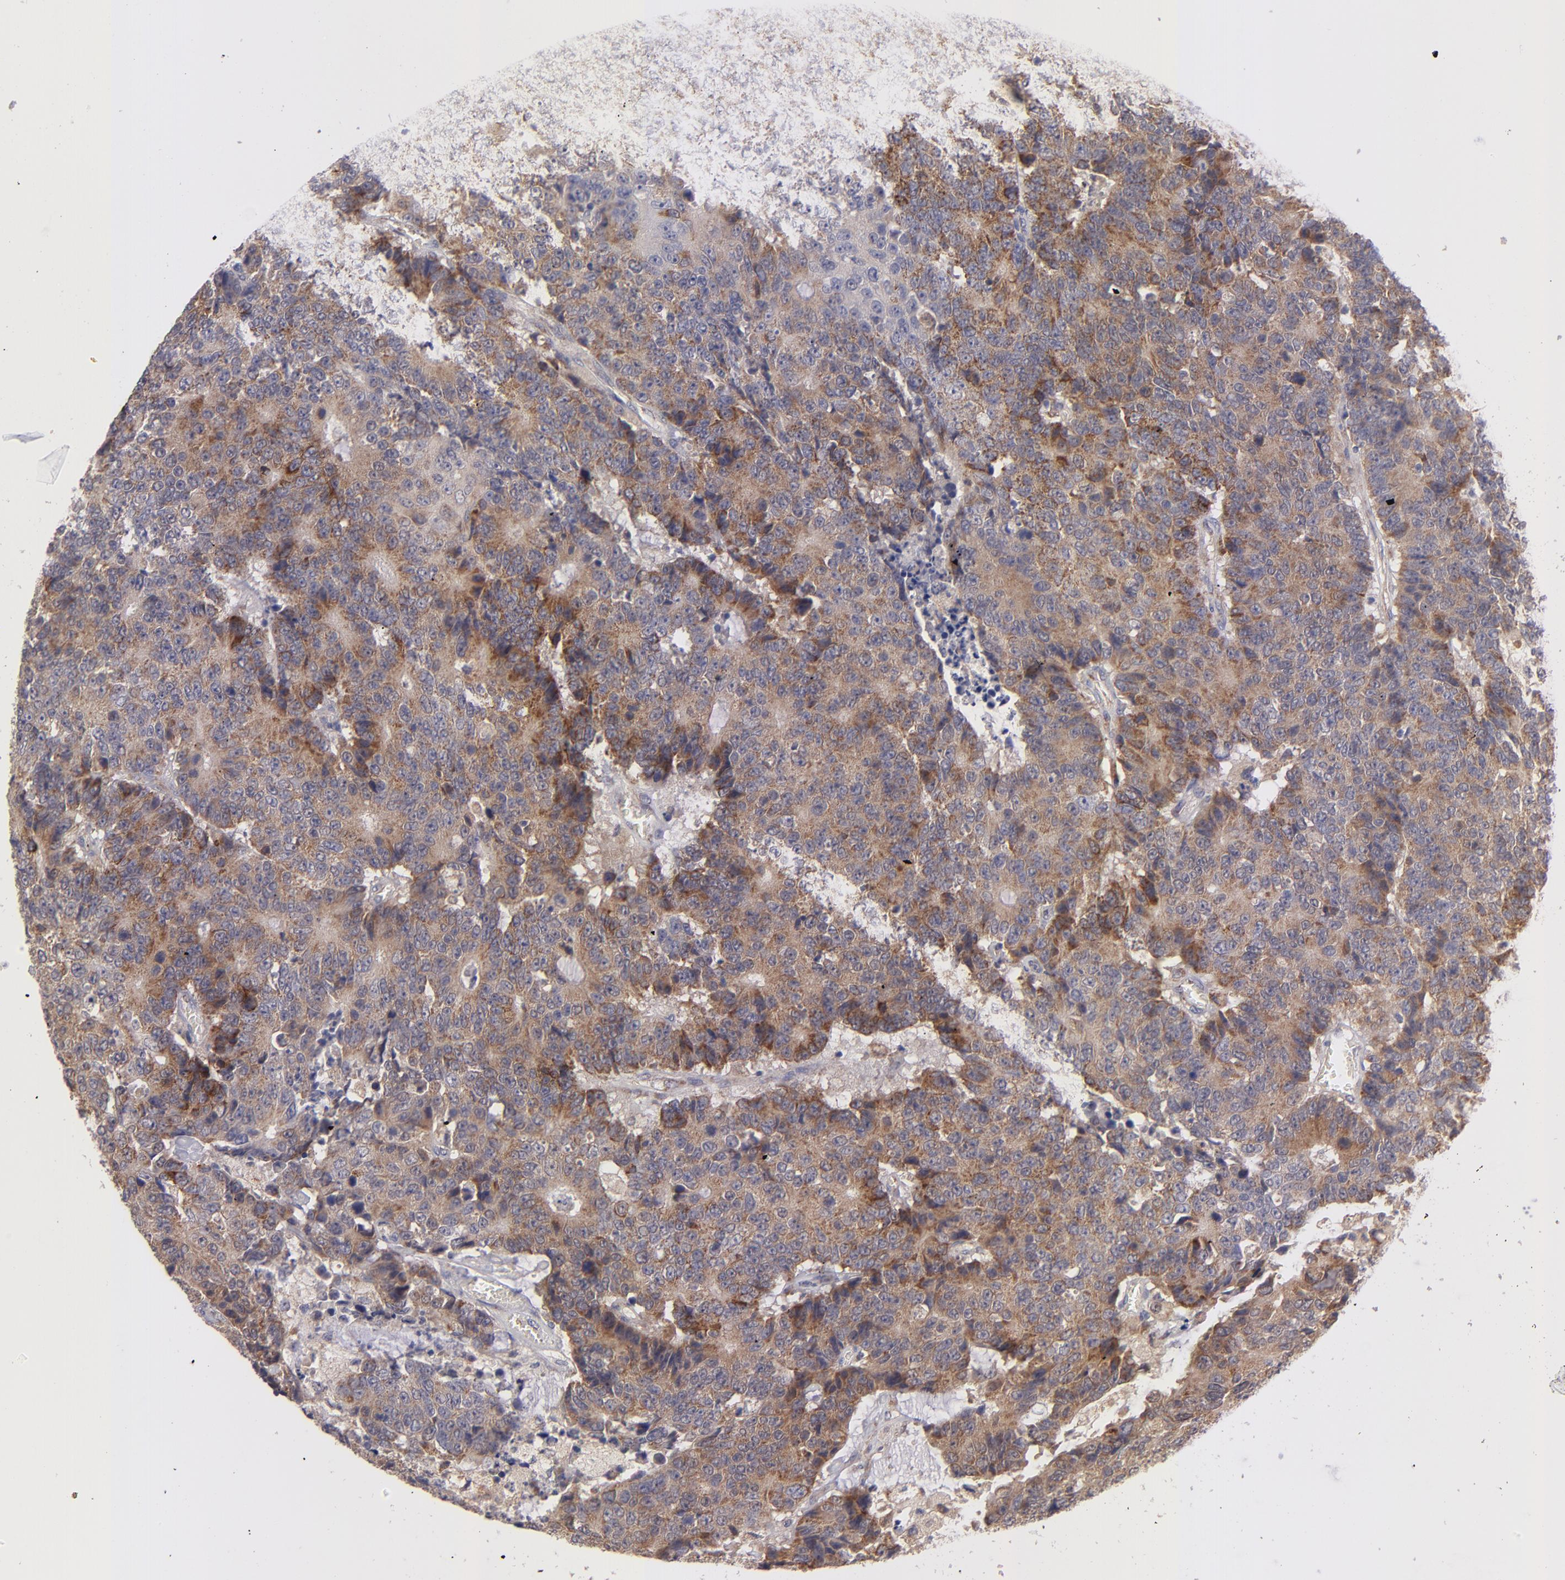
{"staining": {"intensity": "moderate", "quantity": ">75%", "location": "cytoplasmic/membranous"}, "tissue": "colorectal cancer", "cell_type": "Tumor cells", "image_type": "cancer", "snomed": [{"axis": "morphology", "description": "Adenocarcinoma, NOS"}, {"axis": "topography", "description": "Colon"}], "caption": "A high-resolution photomicrograph shows immunohistochemistry staining of adenocarcinoma (colorectal), which demonstrates moderate cytoplasmic/membranous positivity in approximately >75% of tumor cells.", "gene": "HCCS", "patient": {"sex": "female", "age": 86}}